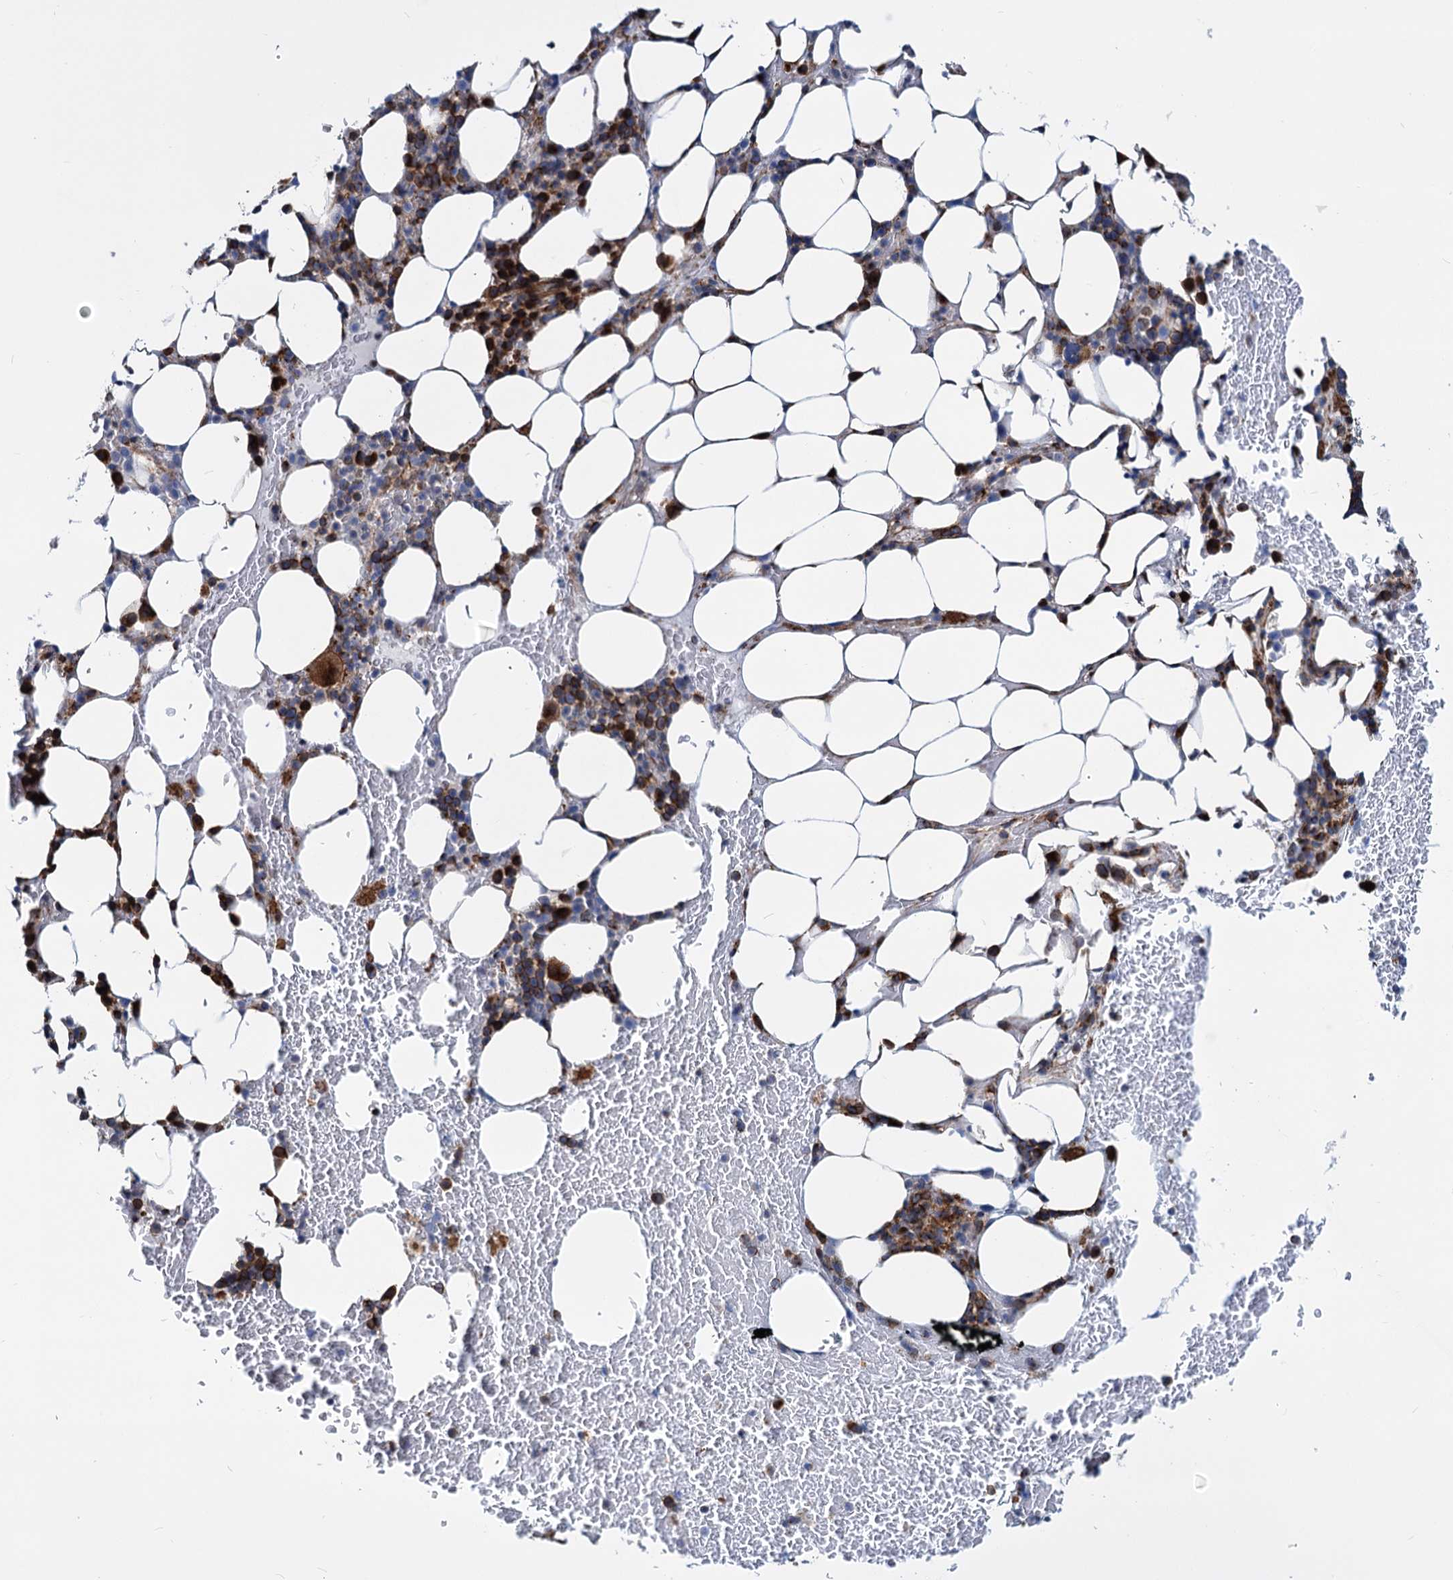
{"staining": {"intensity": "strong", "quantity": "25%-75%", "location": "cytoplasmic/membranous"}, "tissue": "bone marrow", "cell_type": "Hematopoietic cells", "image_type": "normal", "snomed": [{"axis": "morphology", "description": "Normal tissue, NOS"}, {"axis": "topography", "description": "Bone marrow"}], "caption": "Brown immunohistochemical staining in normal human bone marrow exhibits strong cytoplasmic/membranous positivity in approximately 25%-75% of hematopoietic cells.", "gene": "PSEN1", "patient": {"sex": "male", "age": 78}}